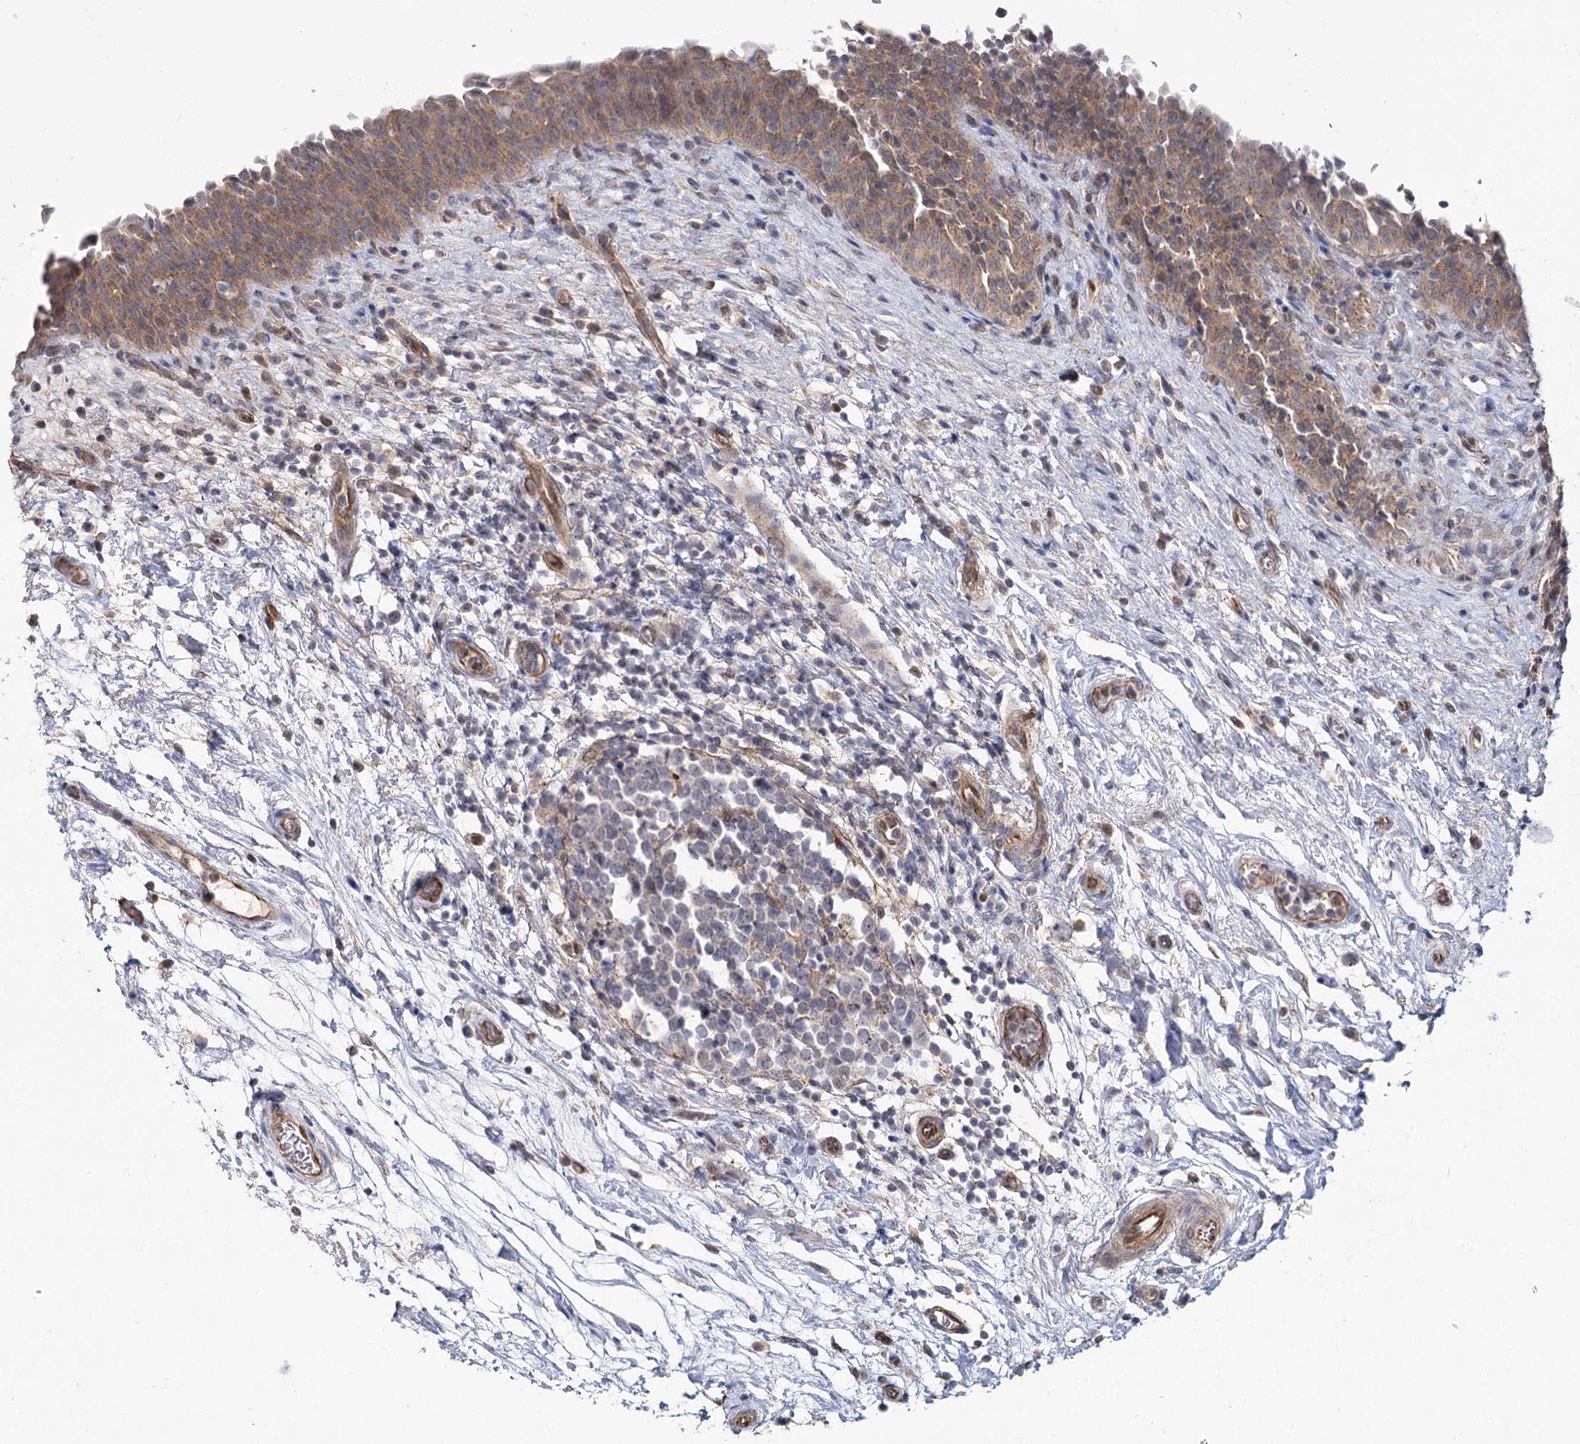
{"staining": {"intensity": "moderate", "quantity": ">75%", "location": "cytoplasmic/membranous"}, "tissue": "urinary bladder", "cell_type": "Urothelial cells", "image_type": "normal", "snomed": [{"axis": "morphology", "description": "Normal tissue, NOS"}, {"axis": "topography", "description": "Urinary bladder"}], "caption": "An image of urinary bladder stained for a protein shows moderate cytoplasmic/membranous brown staining in urothelial cells.", "gene": "TBC1D9B", "patient": {"sex": "male", "age": 83}}